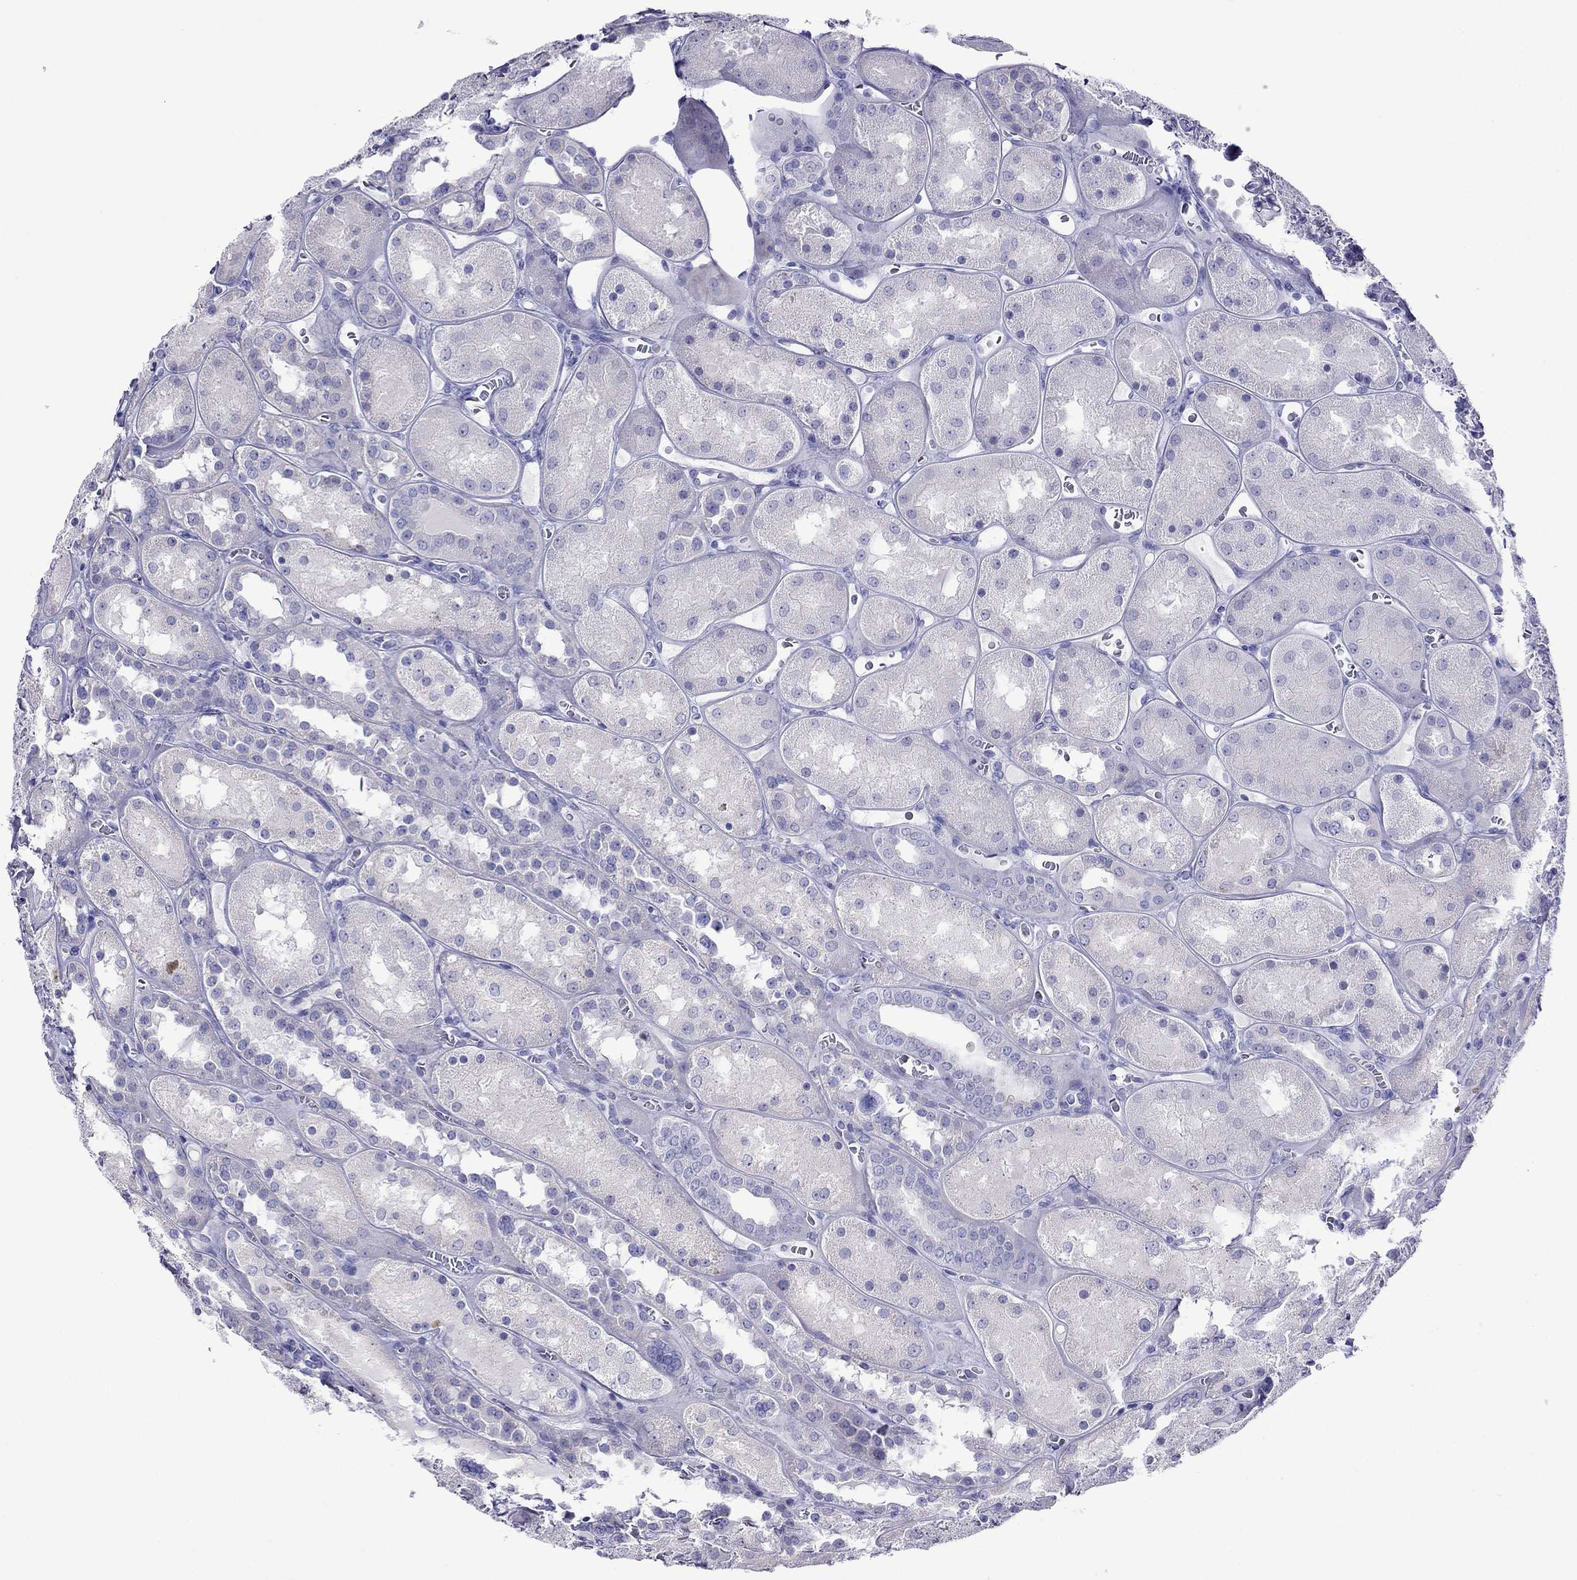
{"staining": {"intensity": "negative", "quantity": "none", "location": "none"}, "tissue": "kidney", "cell_type": "Cells in glomeruli", "image_type": "normal", "snomed": [{"axis": "morphology", "description": "Normal tissue, NOS"}, {"axis": "topography", "description": "Kidney"}], "caption": "Human kidney stained for a protein using immunohistochemistry (IHC) reveals no staining in cells in glomeruli.", "gene": "PCDHA6", "patient": {"sex": "male", "age": 73}}